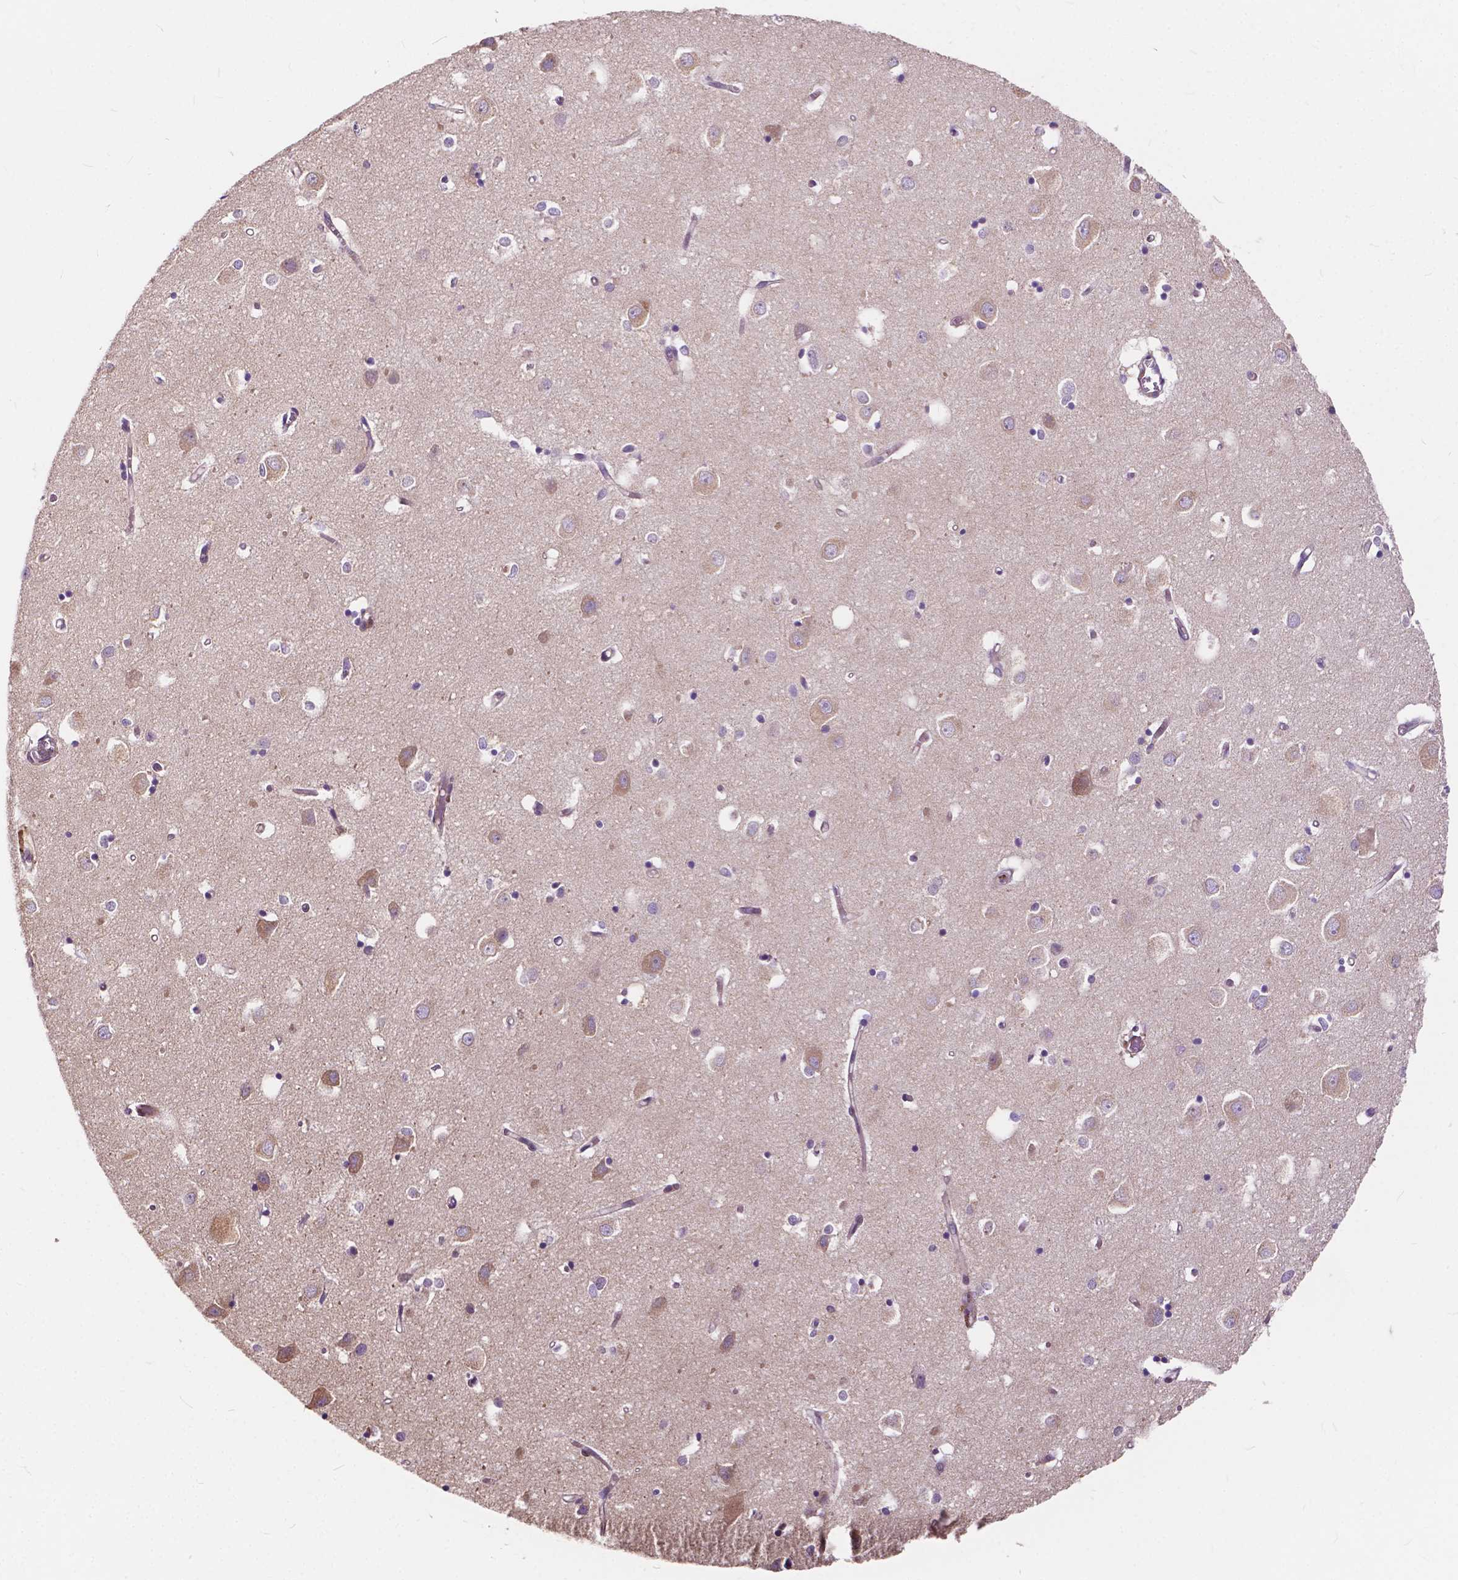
{"staining": {"intensity": "moderate", "quantity": ">75%", "location": "cytoplasmic/membranous,nuclear"}, "tissue": "cerebral cortex", "cell_type": "Endothelial cells", "image_type": "normal", "snomed": [{"axis": "morphology", "description": "Normal tissue, NOS"}, {"axis": "topography", "description": "Cerebral cortex"}], "caption": "IHC photomicrograph of normal human cerebral cortex stained for a protein (brown), which demonstrates medium levels of moderate cytoplasmic/membranous,nuclear staining in about >75% of endothelial cells.", "gene": "INPP5E", "patient": {"sex": "male", "age": 70}}